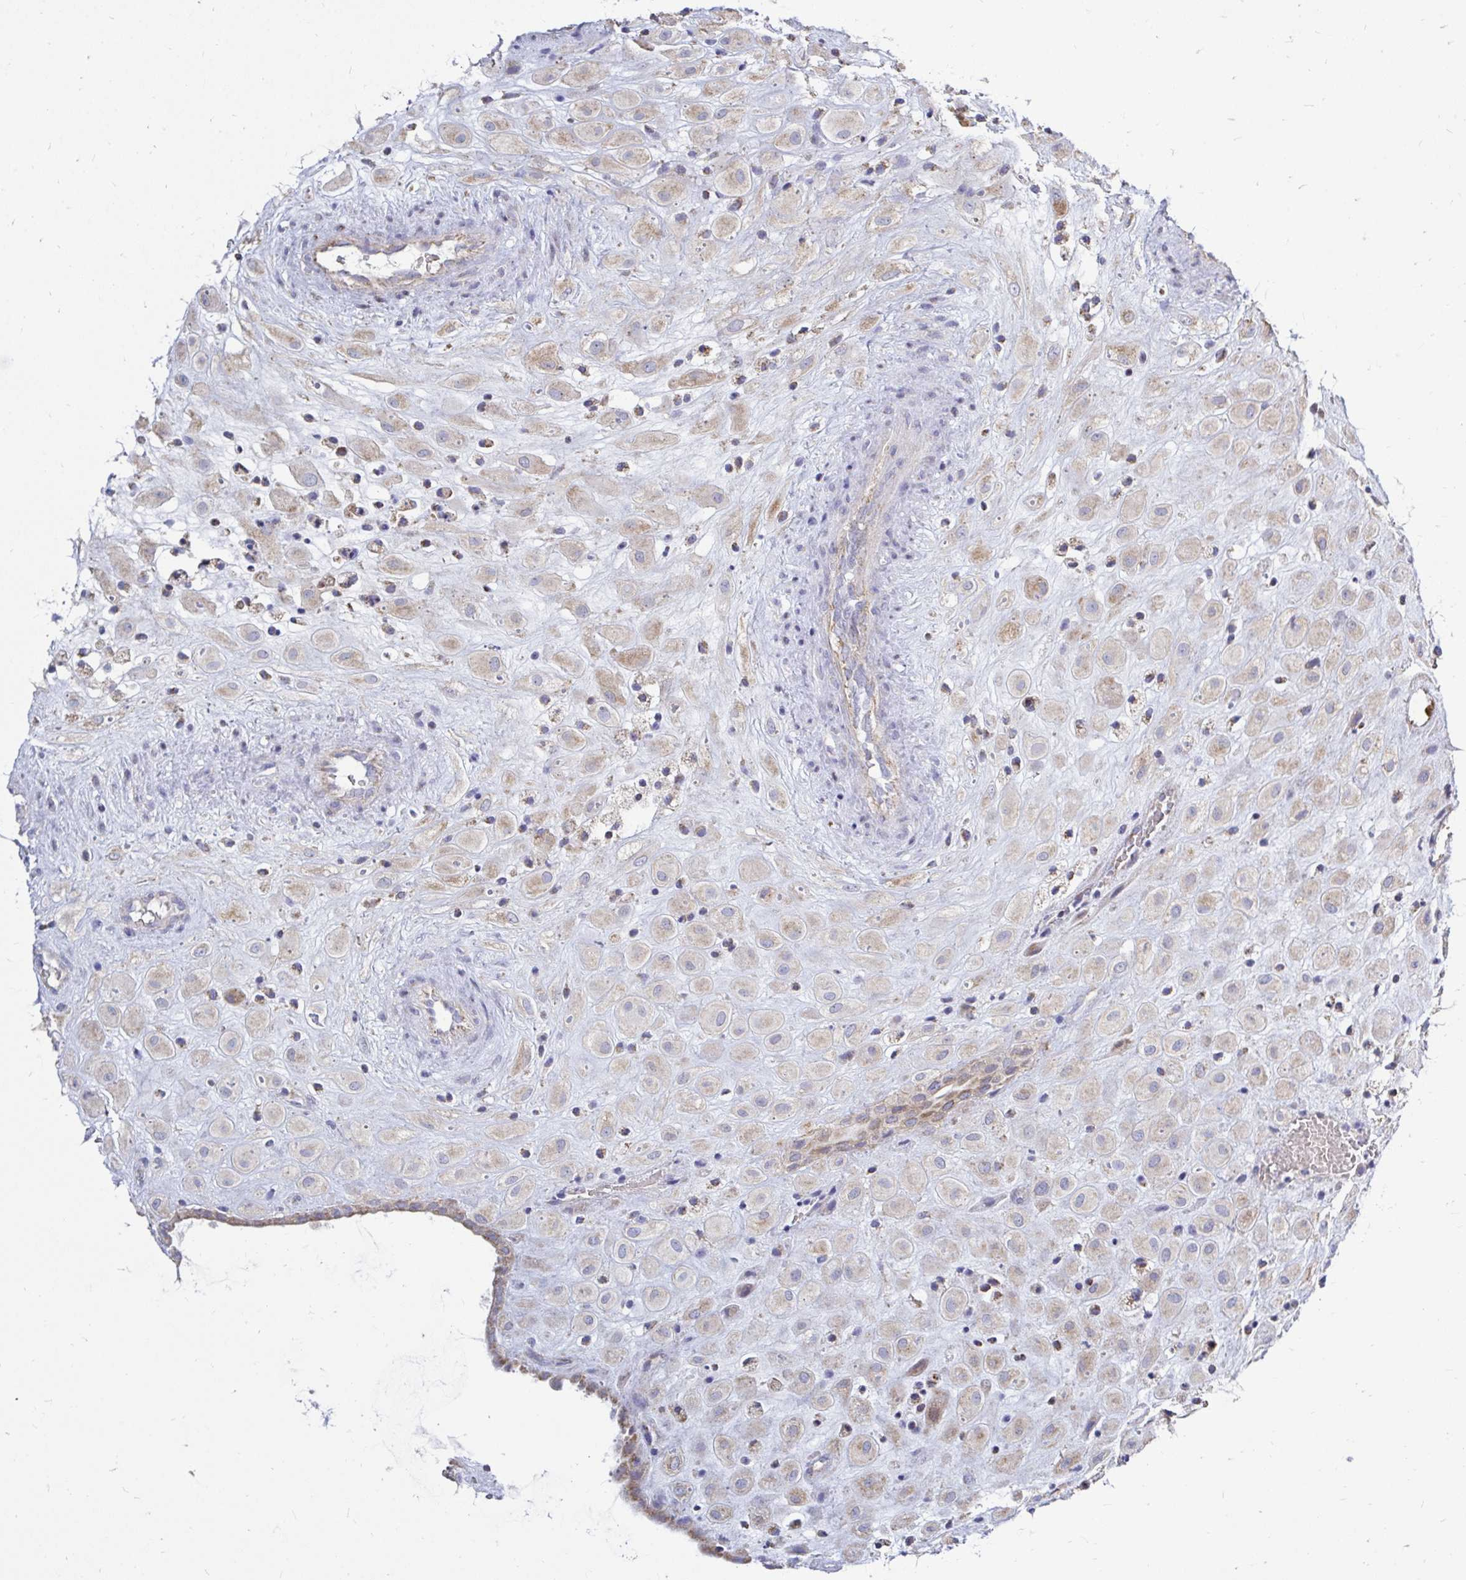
{"staining": {"intensity": "weak", "quantity": ">75%", "location": "cytoplasmic/membranous"}, "tissue": "placenta", "cell_type": "Decidual cells", "image_type": "normal", "snomed": [{"axis": "morphology", "description": "Normal tissue, NOS"}, {"axis": "topography", "description": "Placenta"}], "caption": "This photomicrograph shows immunohistochemistry staining of unremarkable human placenta, with low weak cytoplasmic/membranous positivity in approximately >75% of decidual cells.", "gene": "OR10R2", "patient": {"sex": "female", "age": 24}}